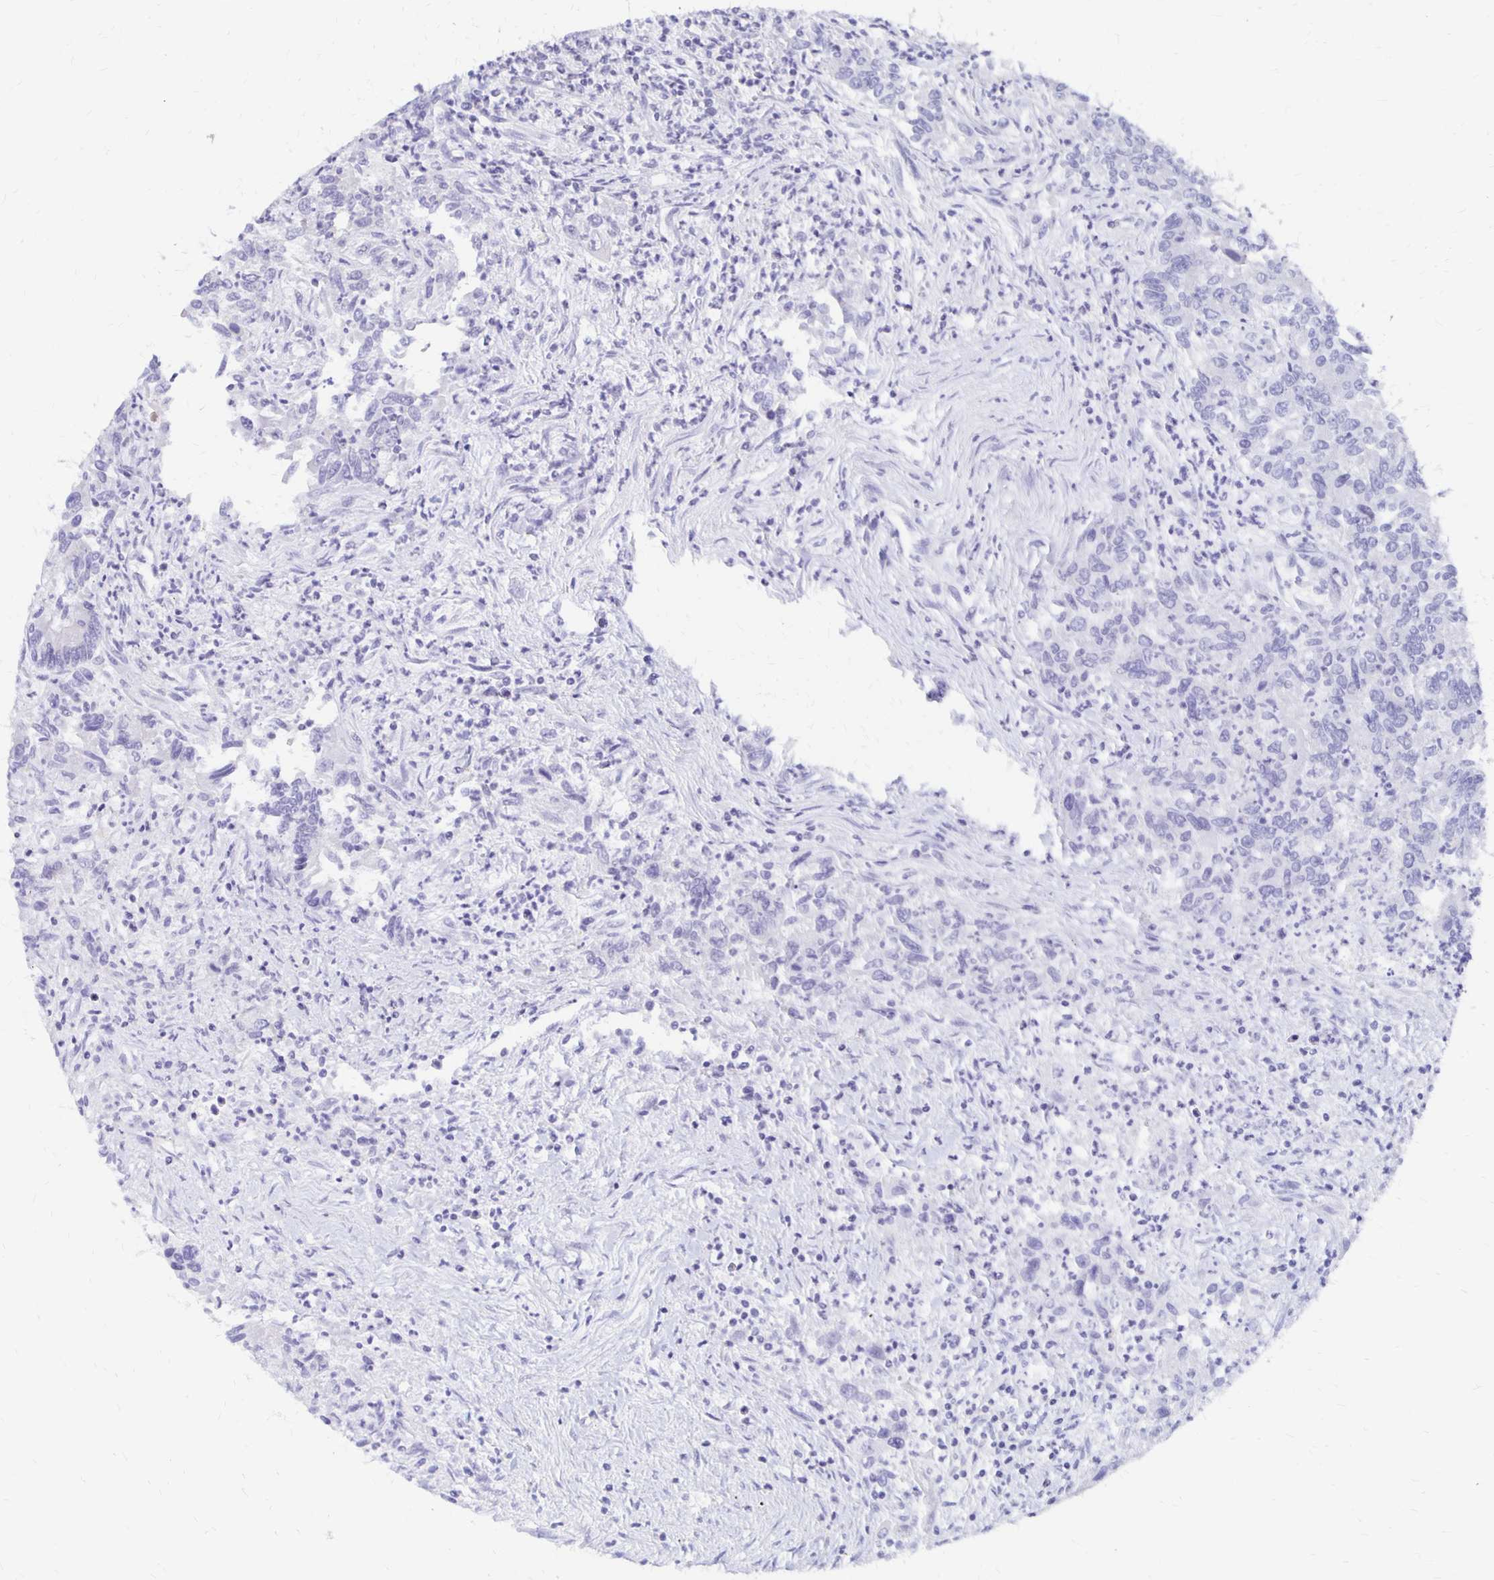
{"staining": {"intensity": "negative", "quantity": "none", "location": "none"}, "tissue": "colorectal cancer", "cell_type": "Tumor cells", "image_type": "cancer", "snomed": [{"axis": "morphology", "description": "Adenocarcinoma, NOS"}, {"axis": "topography", "description": "Colon"}], "caption": "DAB immunohistochemical staining of colorectal cancer (adenocarcinoma) reveals no significant expression in tumor cells.", "gene": "SYT2", "patient": {"sex": "female", "age": 67}}